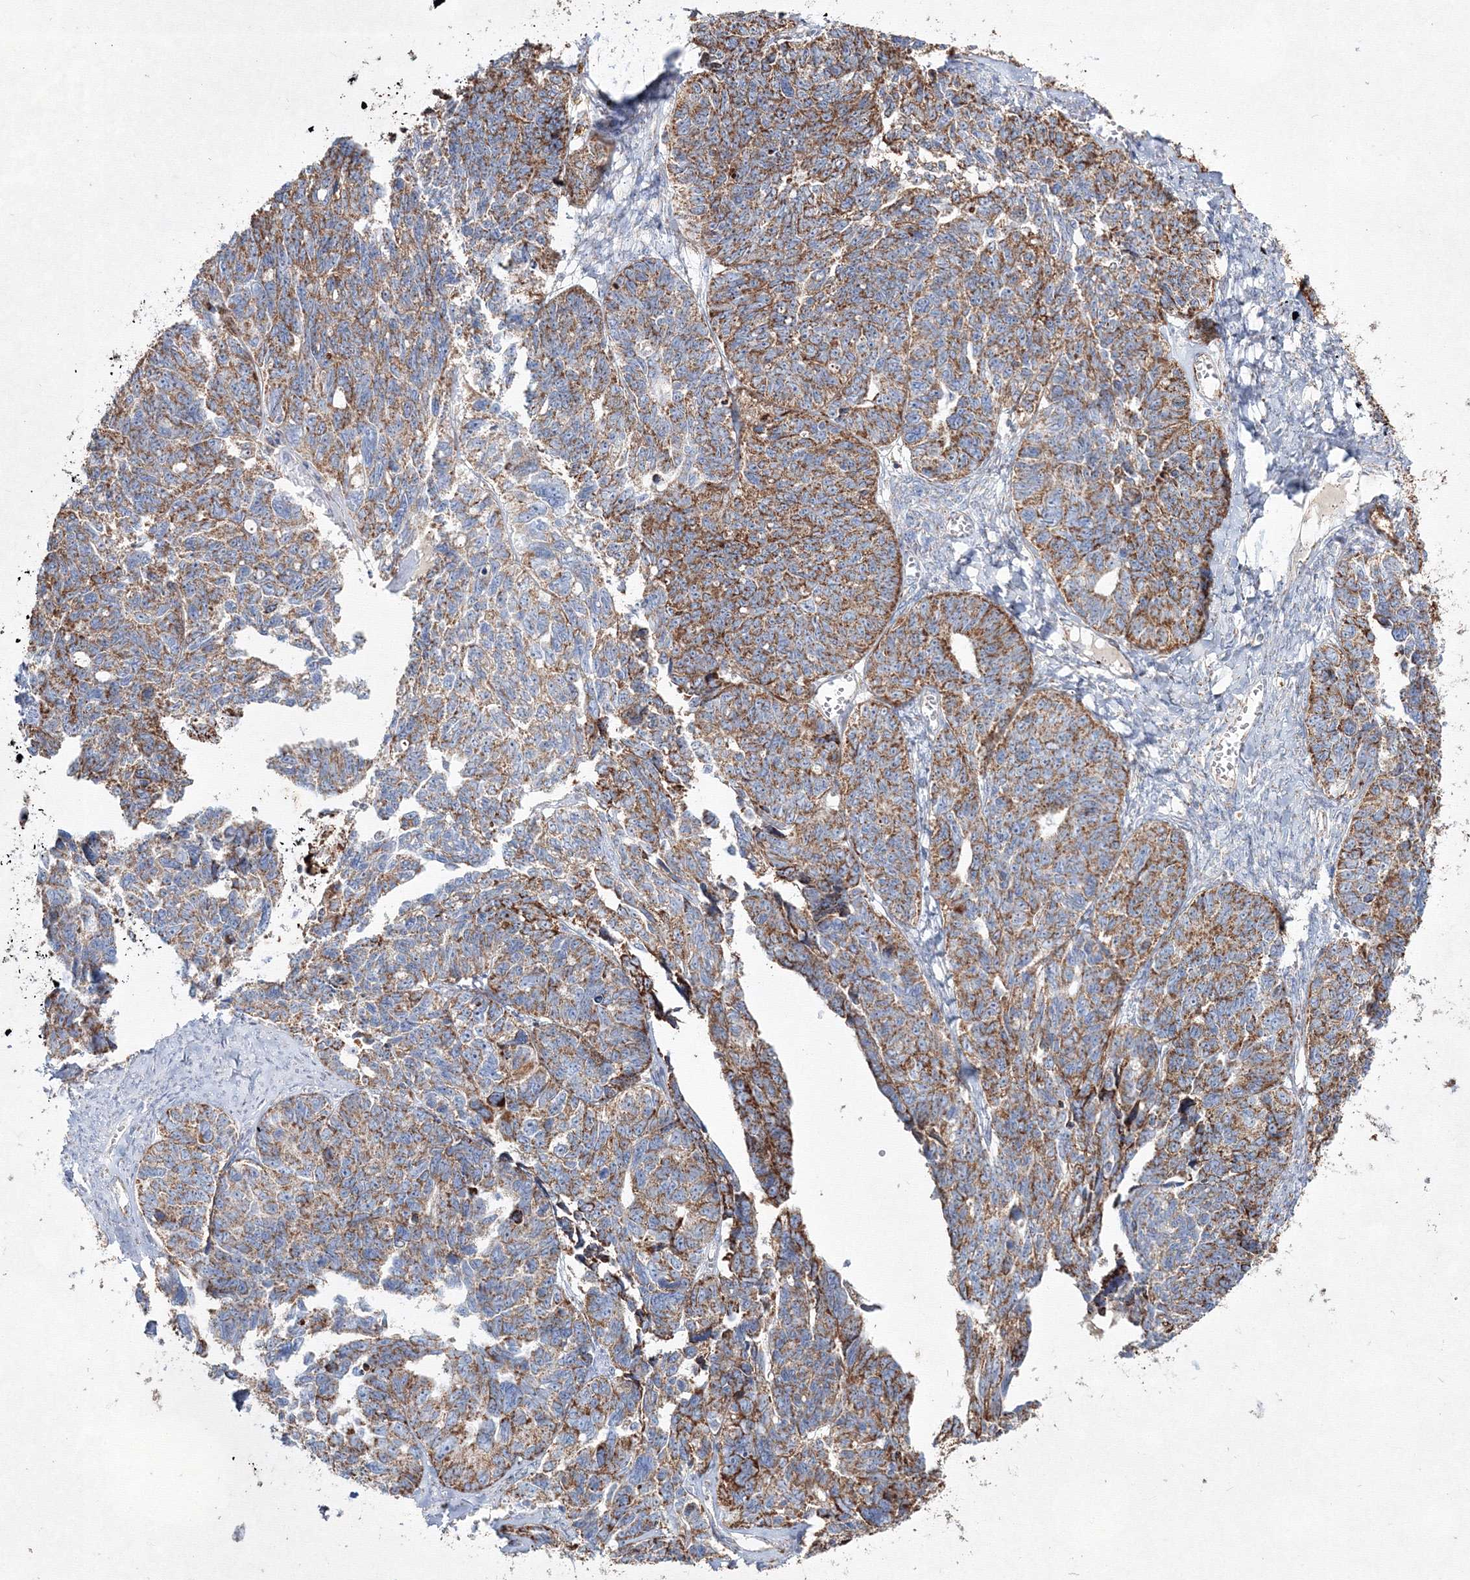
{"staining": {"intensity": "strong", "quantity": ">75%", "location": "cytoplasmic/membranous"}, "tissue": "ovarian cancer", "cell_type": "Tumor cells", "image_type": "cancer", "snomed": [{"axis": "morphology", "description": "Cystadenocarcinoma, serous, NOS"}, {"axis": "topography", "description": "Ovary"}], "caption": "Protein expression analysis of human ovarian cancer reveals strong cytoplasmic/membranous staining in about >75% of tumor cells.", "gene": "IGSF9", "patient": {"sex": "female", "age": 79}}